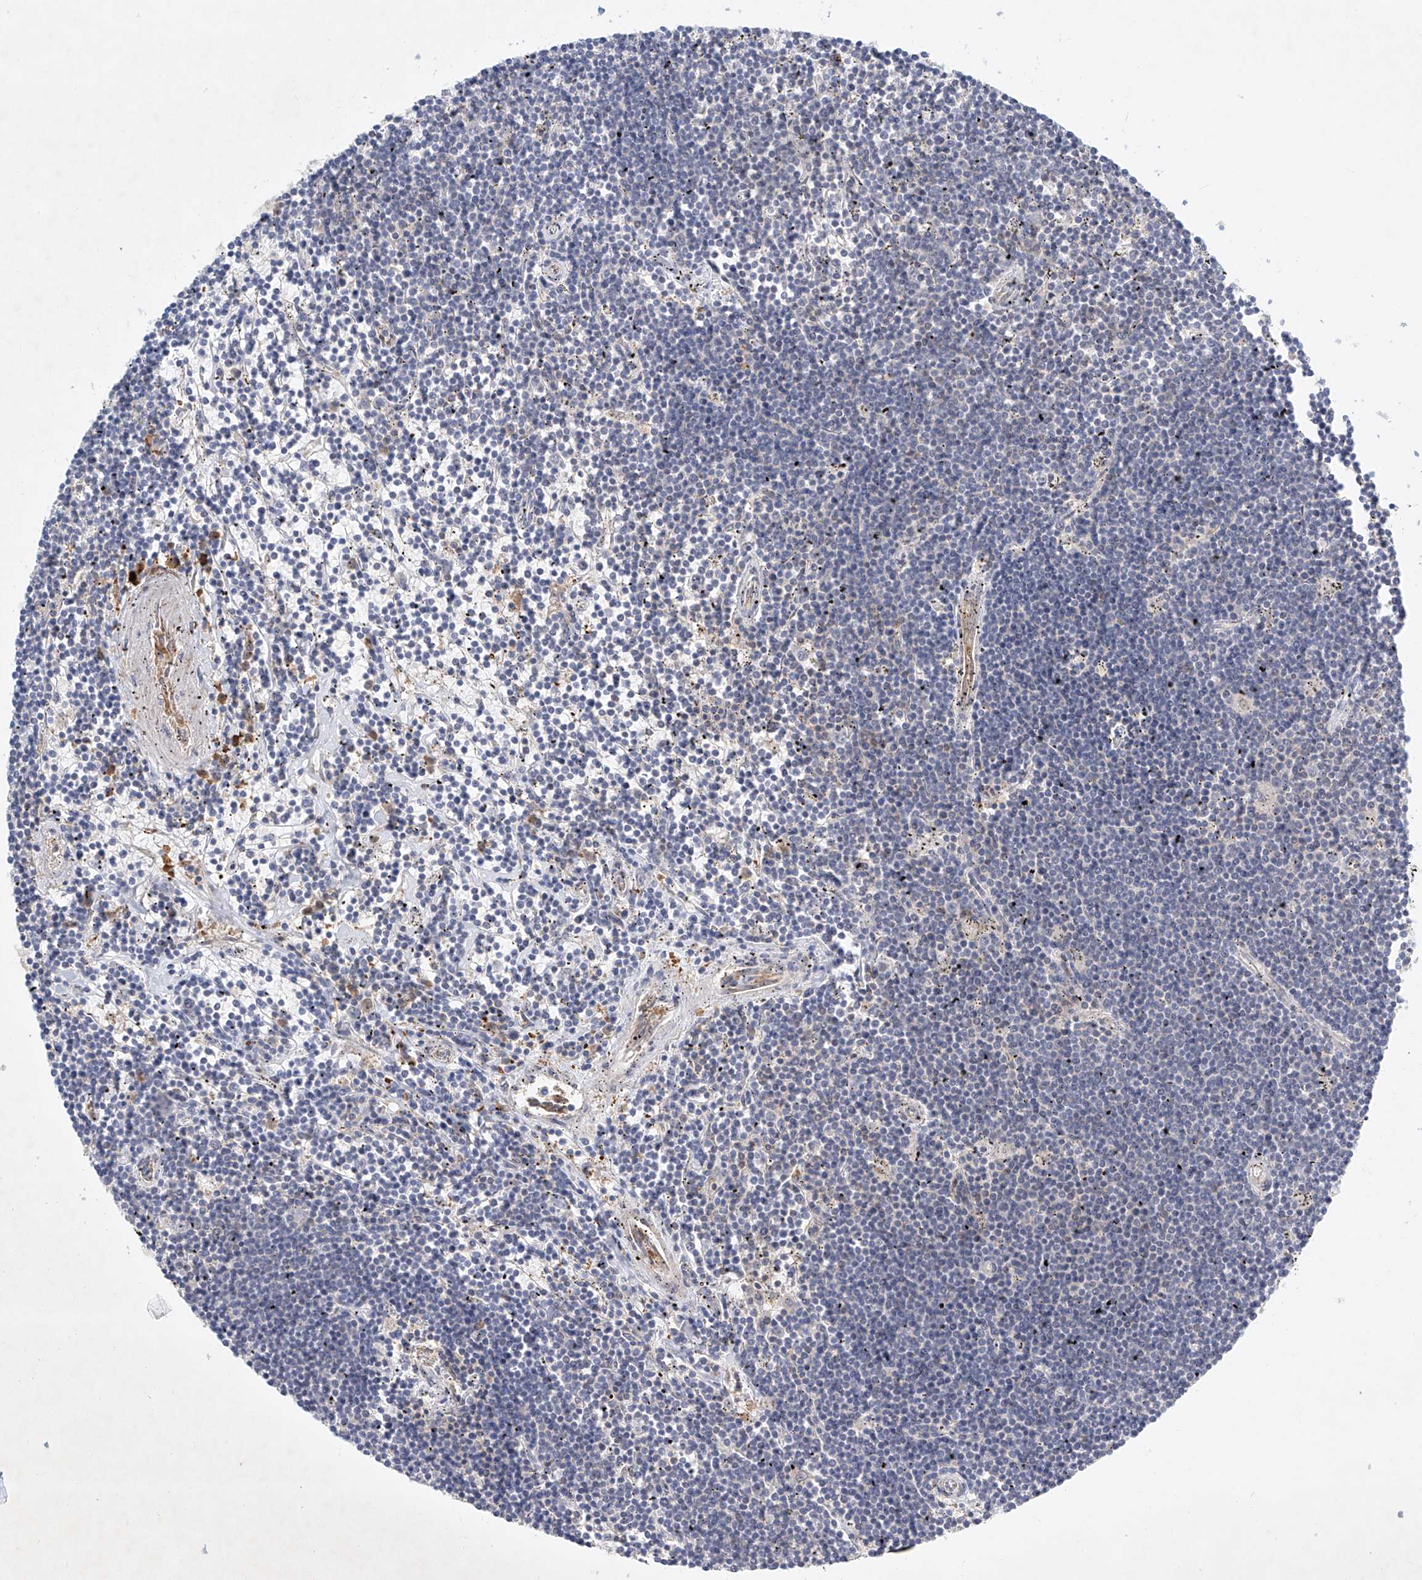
{"staining": {"intensity": "negative", "quantity": "none", "location": "none"}, "tissue": "lymphoma", "cell_type": "Tumor cells", "image_type": "cancer", "snomed": [{"axis": "morphology", "description": "Malignant lymphoma, non-Hodgkin's type, Low grade"}, {"axis": "topography", "description": "Spleen"}], "caption": "The micrograph shows no significant expression in tumor cells of lymphoma. The staining is performed using DAB brown chromogen with nuclei counter-stained in using hematoxylin.", "gene": "CARMIL1", "patient": {"sex": "male", "age": 76}}